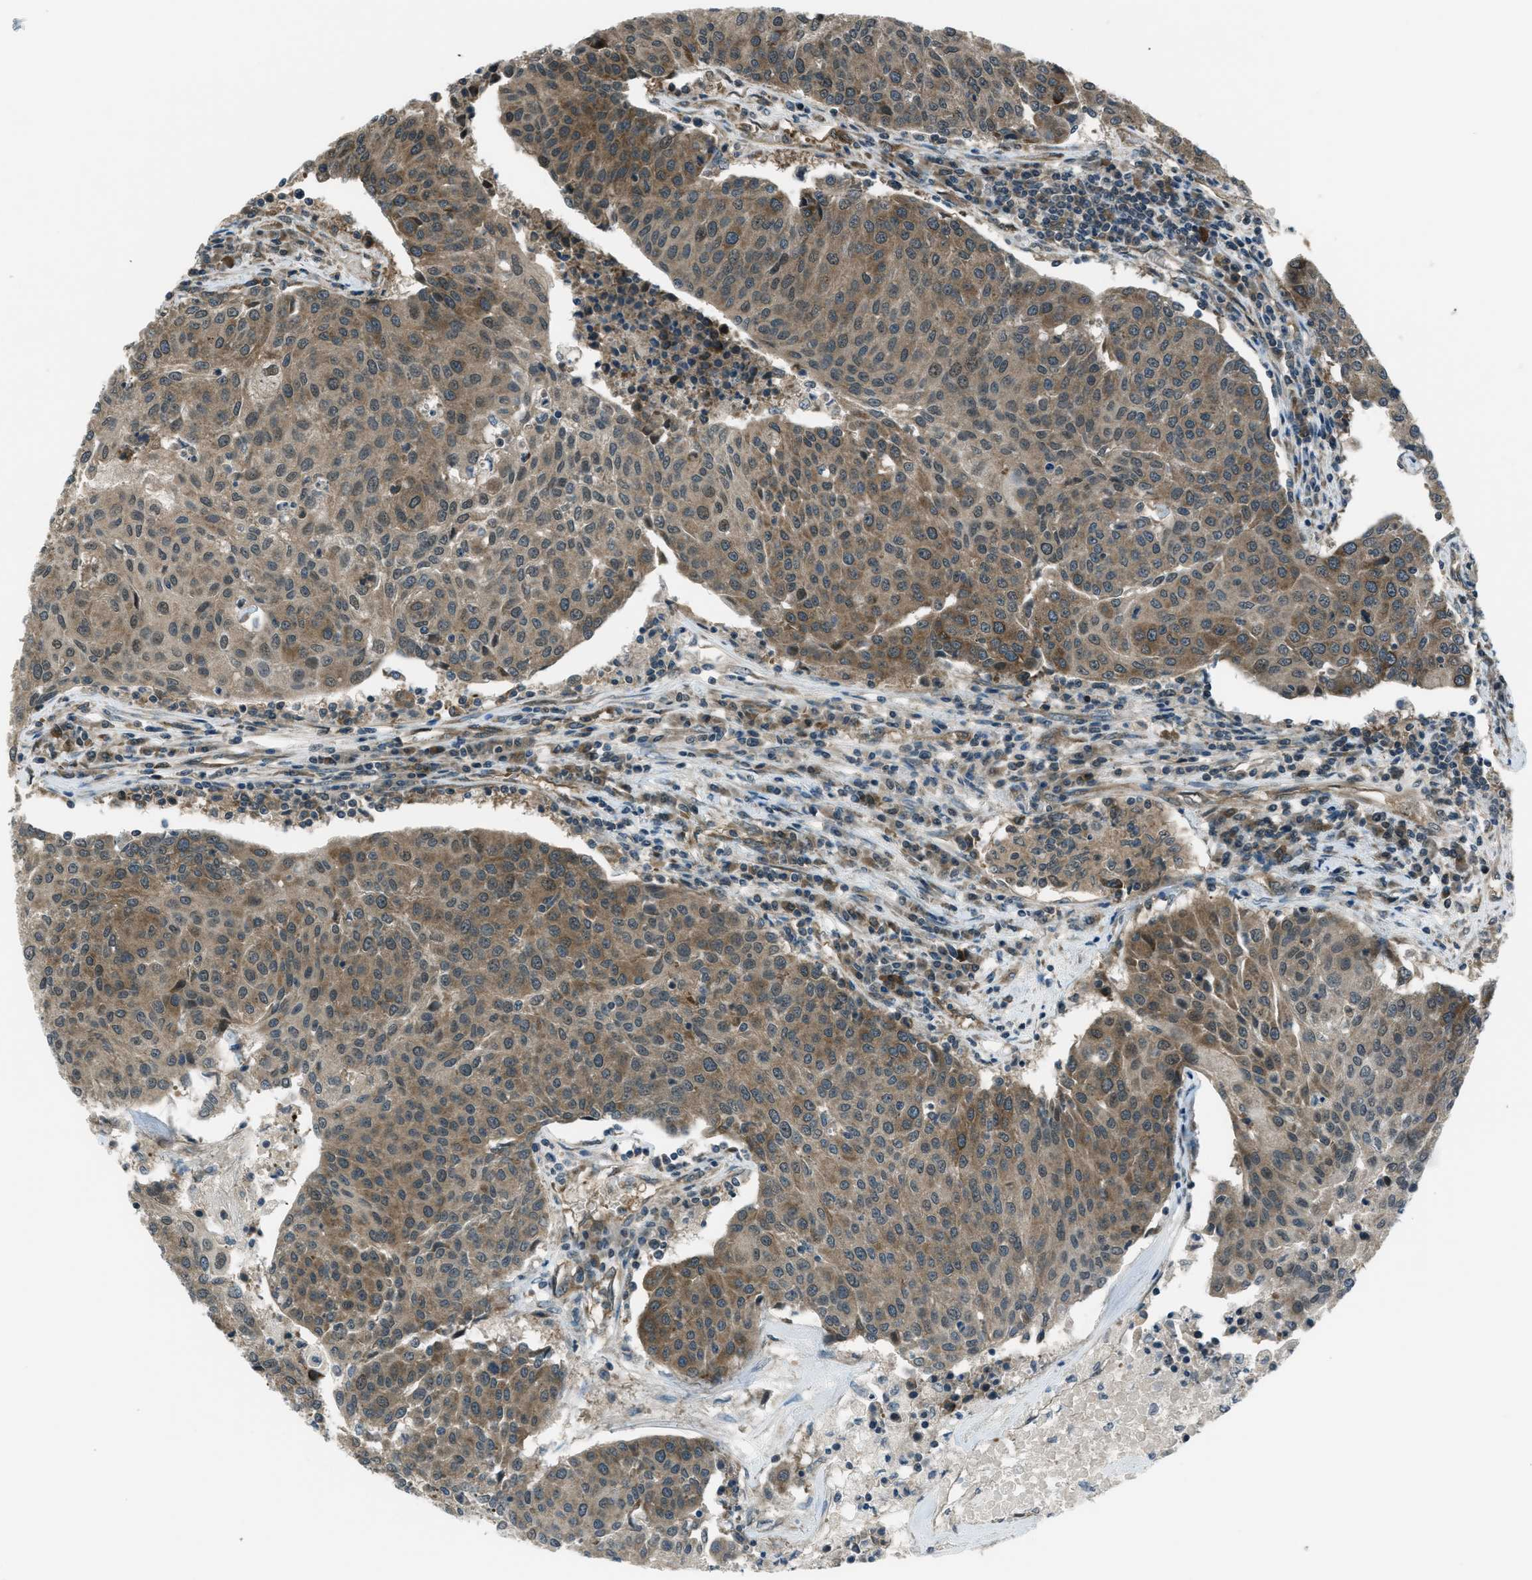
{"staining": {"intensity": "moderate", "quantity": "25%-75%", "location": "cytoplasmic/membranous"}, "tissue": "urothelial cancer", "cell_type": "Tumor cells", "image_type": "cancer", "snomed": [{"axis": "morphology", "description": "Urothelial carcinoma, High grade"}, {"axis": "topography", "description": "Urinary bladder"}], "caption": "Urothelial cancer tissue displays moderate cytoplasmic/membranous positivity in about 25%-75% of tumor cells, visualized by immunohistochemistry. (IHC, brightfield microscopy, high magnification).", "gene": "ASAP2", "patient": {"sex": "female", "age": 85}}